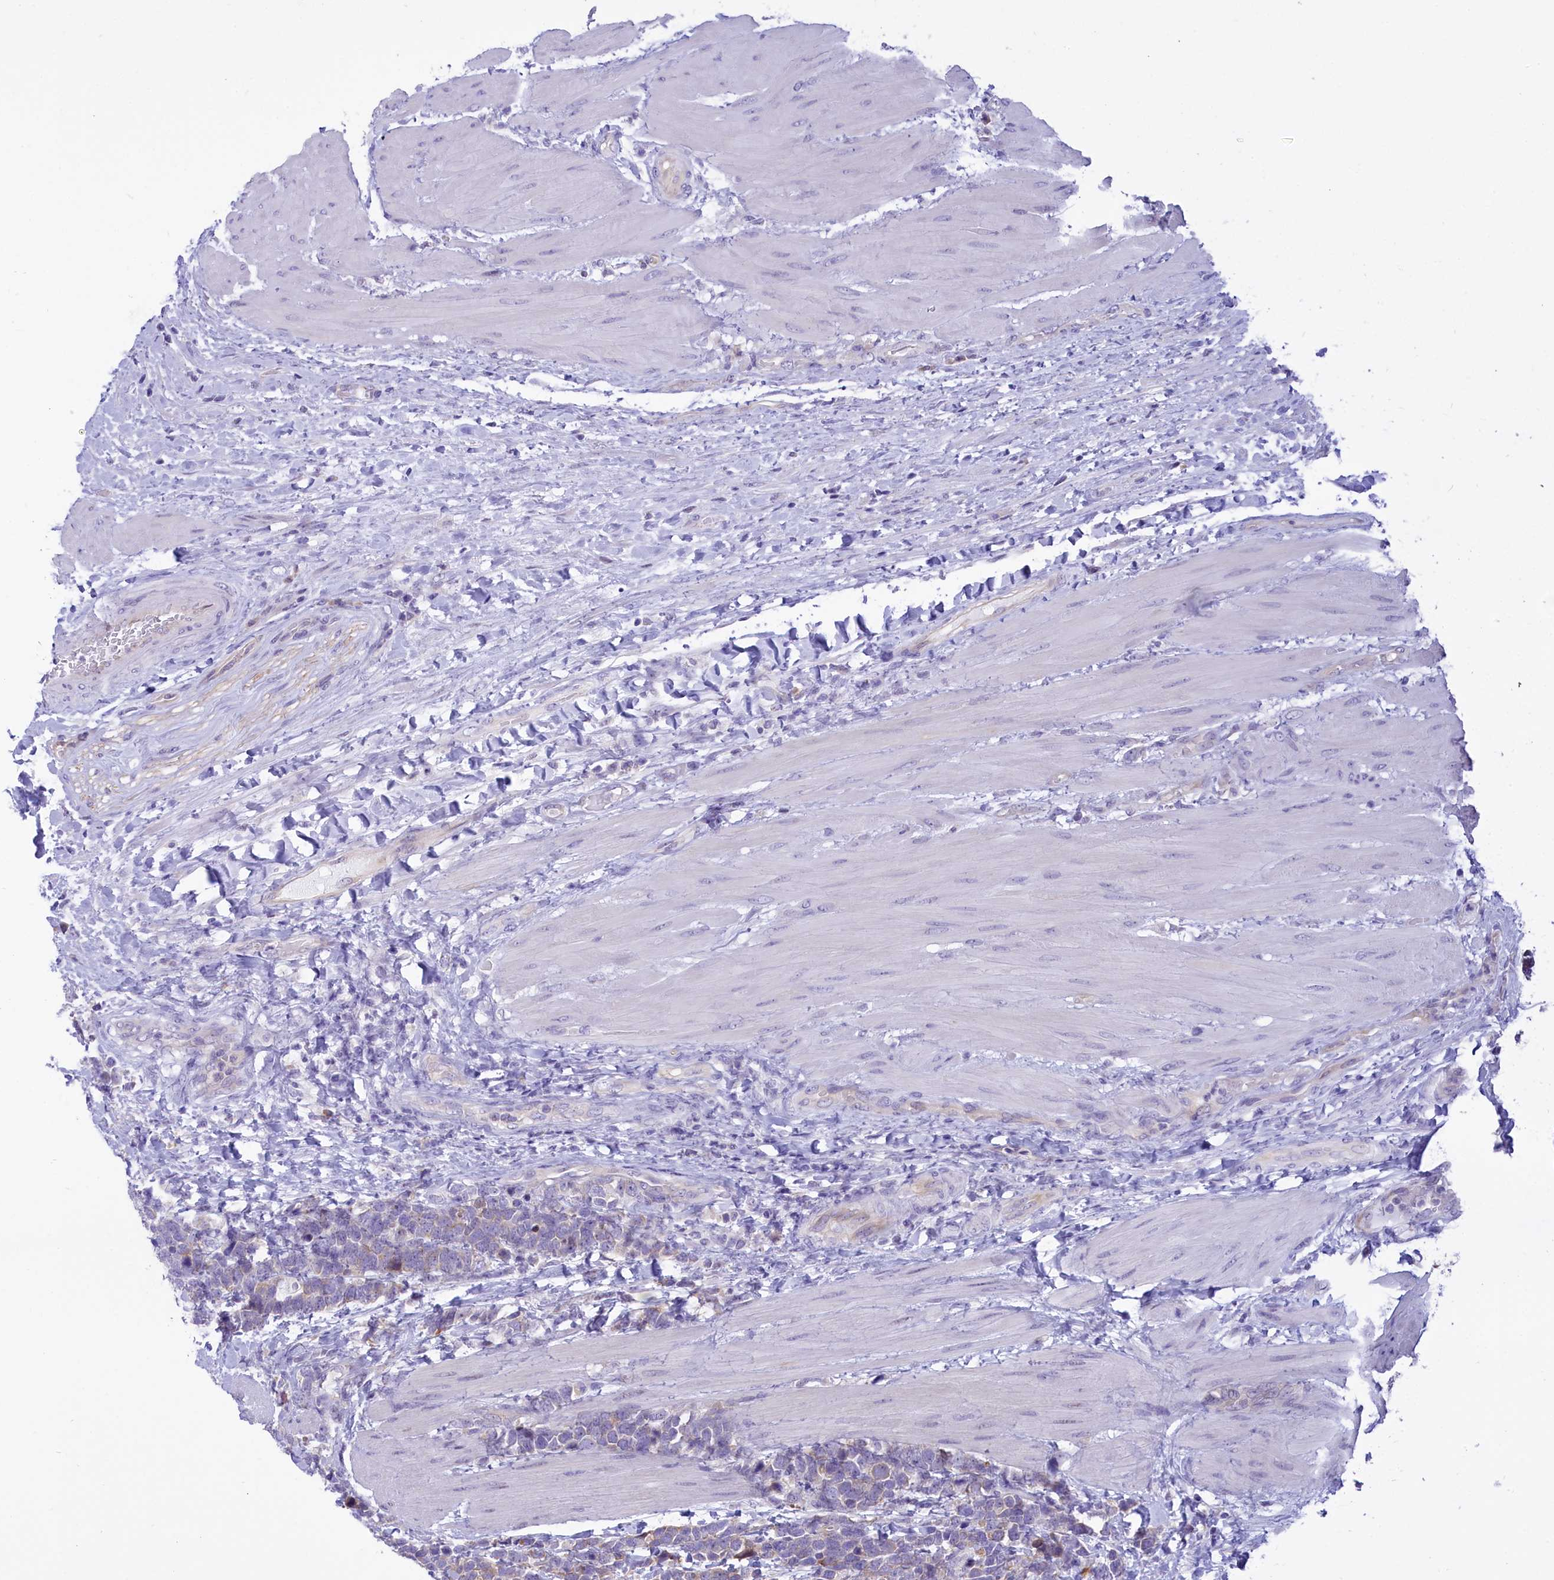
{"staining": {"intensity": "weak", "quantity": "25%-75%", "location": "cytoplasmic/membranous"}, "tissue": "urothelial cancer", "cell_type": "Tumor cells", "image_type": "cancer", "snomed": [{"axis": "morphology", "description": "Urothelial carcinoma, High grade"}, {"axis": "topography", "description": "Urinary bladder"}], "caption": "Brown immunohistochemical staining in human high-grade urothelial carcinoma exhibits weak cytoplasmic/membranous expression in approximately 25%-75% of tumor cells.", "gene": "DCAF16", "patient": {"sex": "female", "age": 82}}